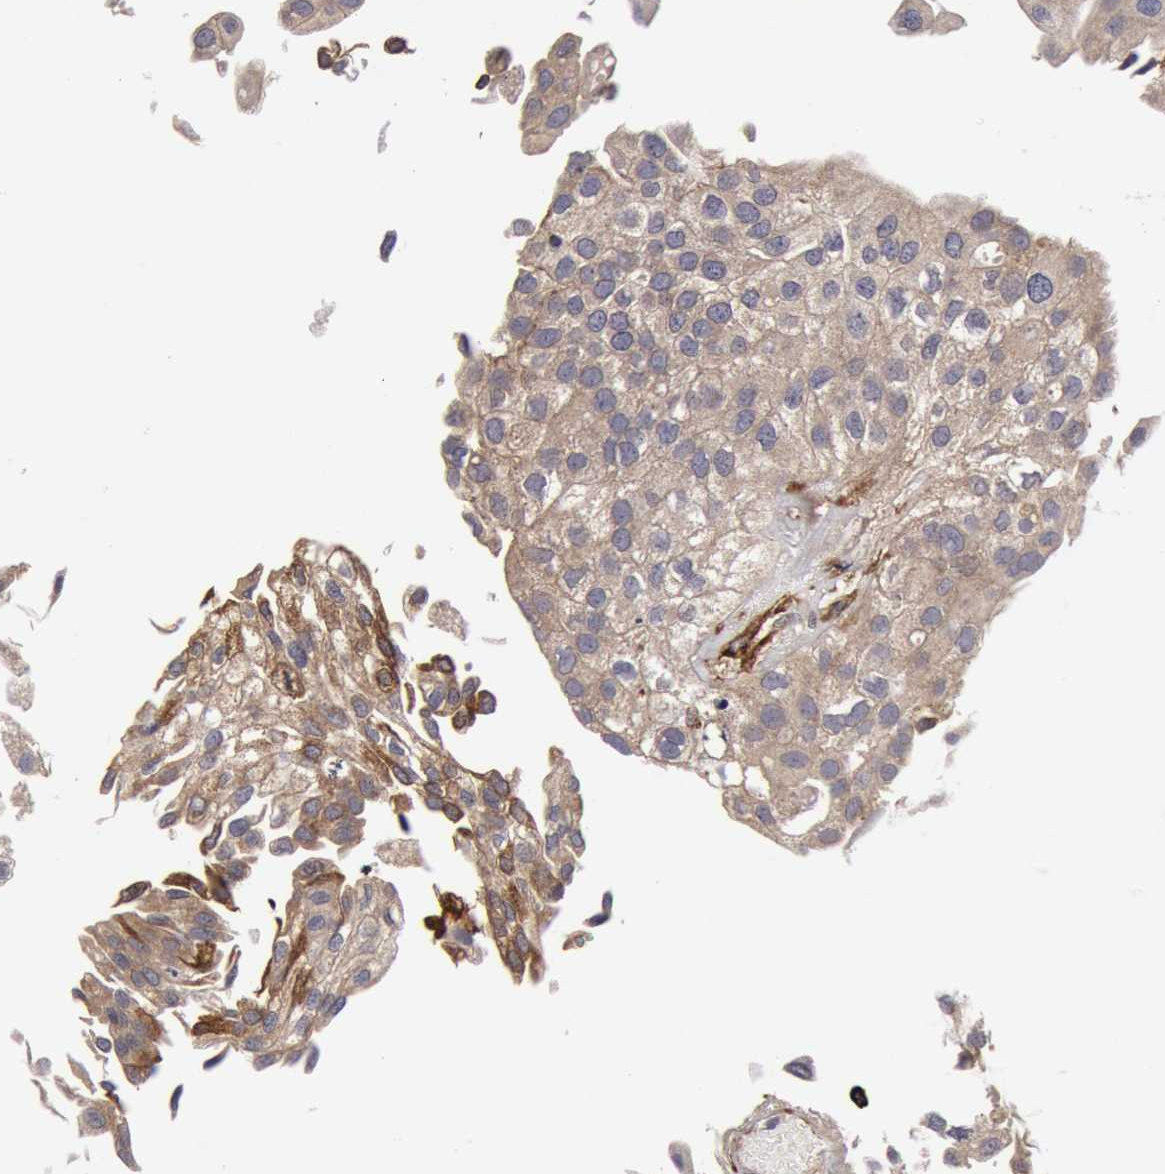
{"staining": {"intensity": "moderate", "quantity": "<25%", "location": "cytoplasmic/membranous"}, "tissue": "urothelial cancer", "cell_type": "Tumor cells", "image_type": "cancer", "snomed": [{"axis": "morphology", "description": "Urothelial carcinoma, Low grade"}, {"axis": "topography", "description": "Urinary bladder"}], "caption": "An IHC micrograph of tumor tissue is shown. Protein staining in brown shows moderate cytoplasmic/membranous positivity in urothelial carcinoma (low-grade) within tumor cells. (IHC, brightfield microscopy, high magnification).", "gene": "RNF139", "patient": {"sex": "female", "age": 89}}